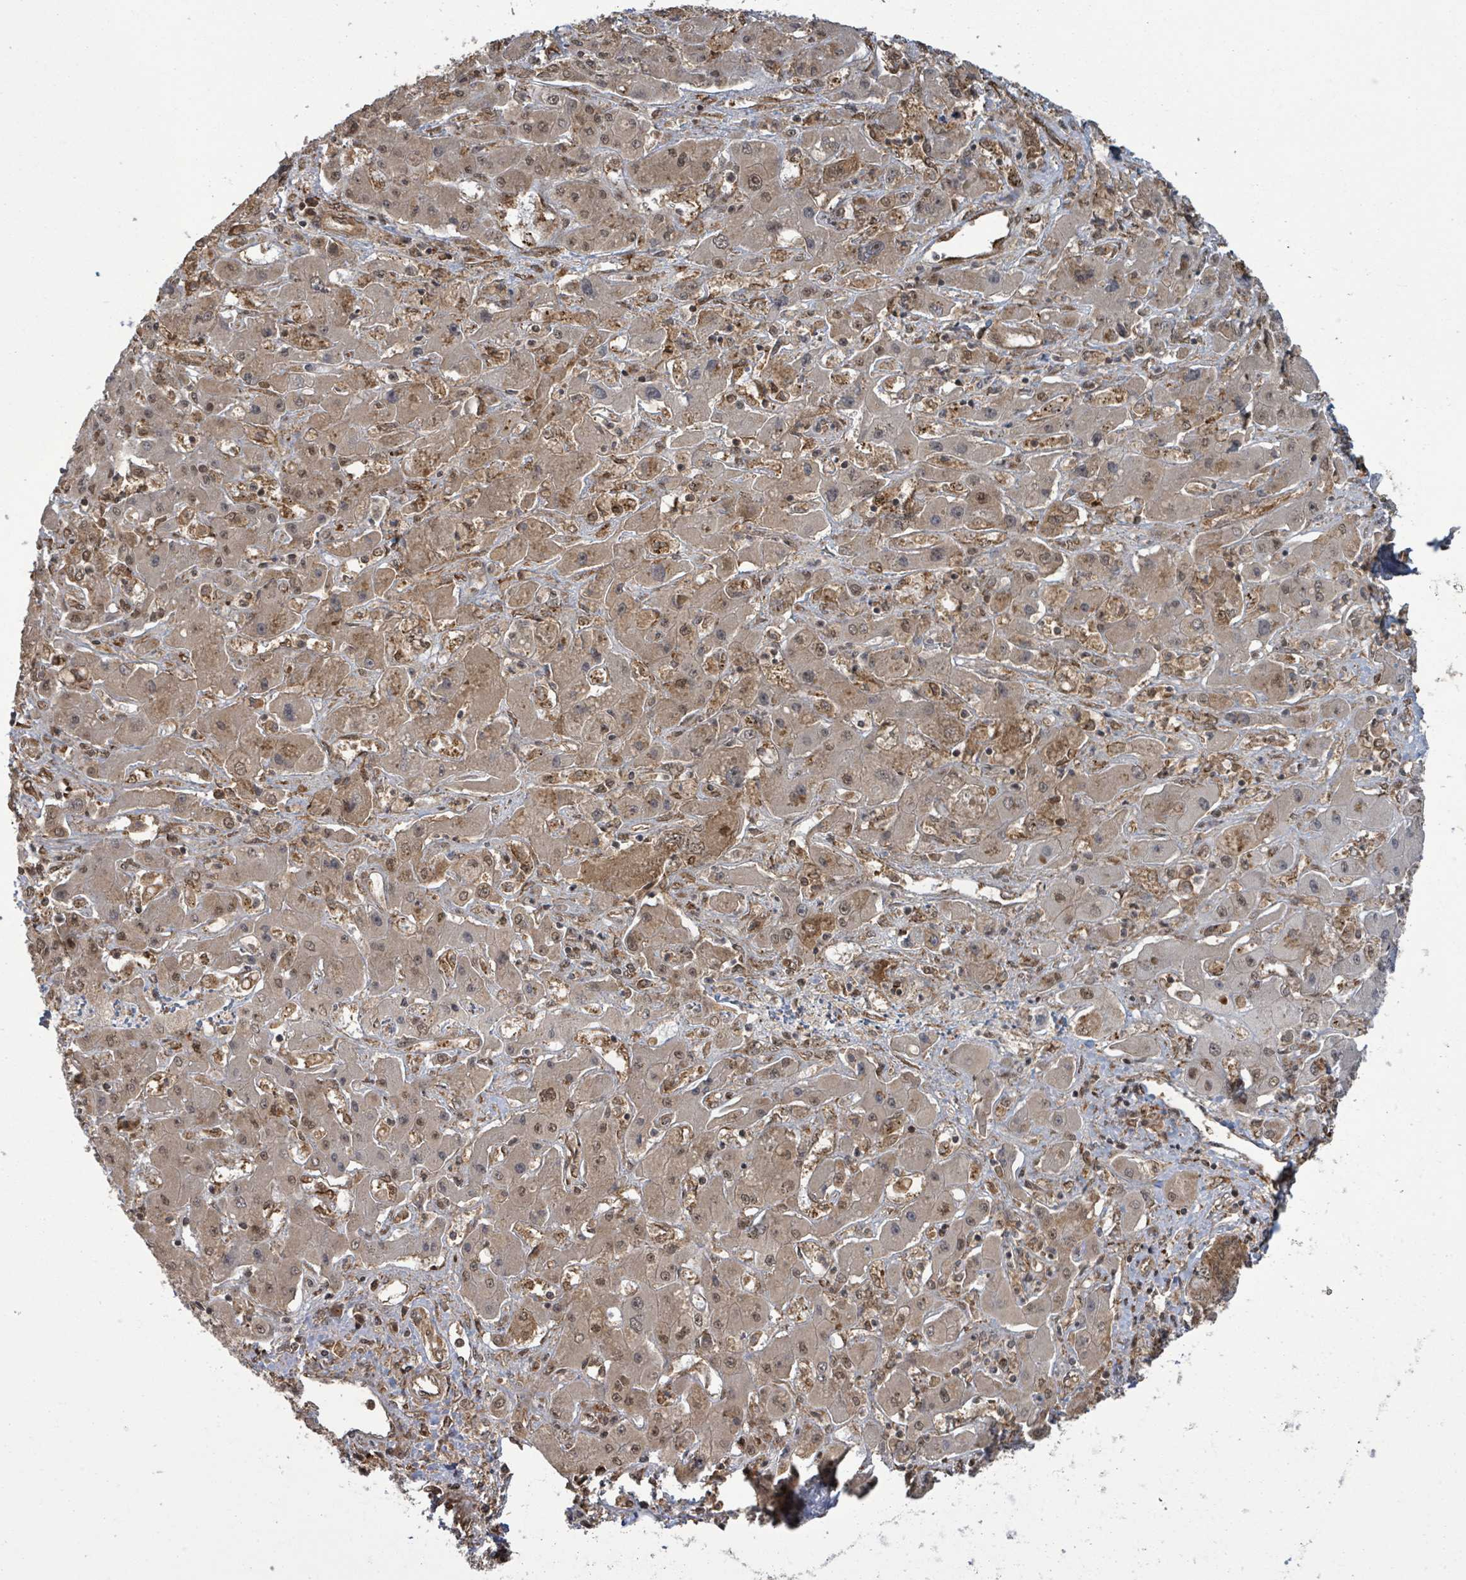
{"staining": {"intensity": "moderate", "quantity": ">75%", "location": "cytoplasmic/membranous,nuclear"}, "tissue": "liver cancer", "cell_type": "Tumor cells", "image_type": "cancer", "snomed": [{"axis": "morphology", "description": "Cholangiocarcinoma"}, {"axis": "topography", "description": "Liver"}], "caption": "High-power microscopy captured an immunohistochemistry micrograph of liver cholangiocarcinoma, revealing moderate cytoplasmic/membranous and nuclear positivity in approximately >75% of tumor cells. Using DAB (3,3'-diaminobenzidine) (brown) and hematoxylin (blue) stains, captured at high magnification using brightfield microscopy.", "gene": "KLC1", "patient": {"sex": "male", "age": 67}}